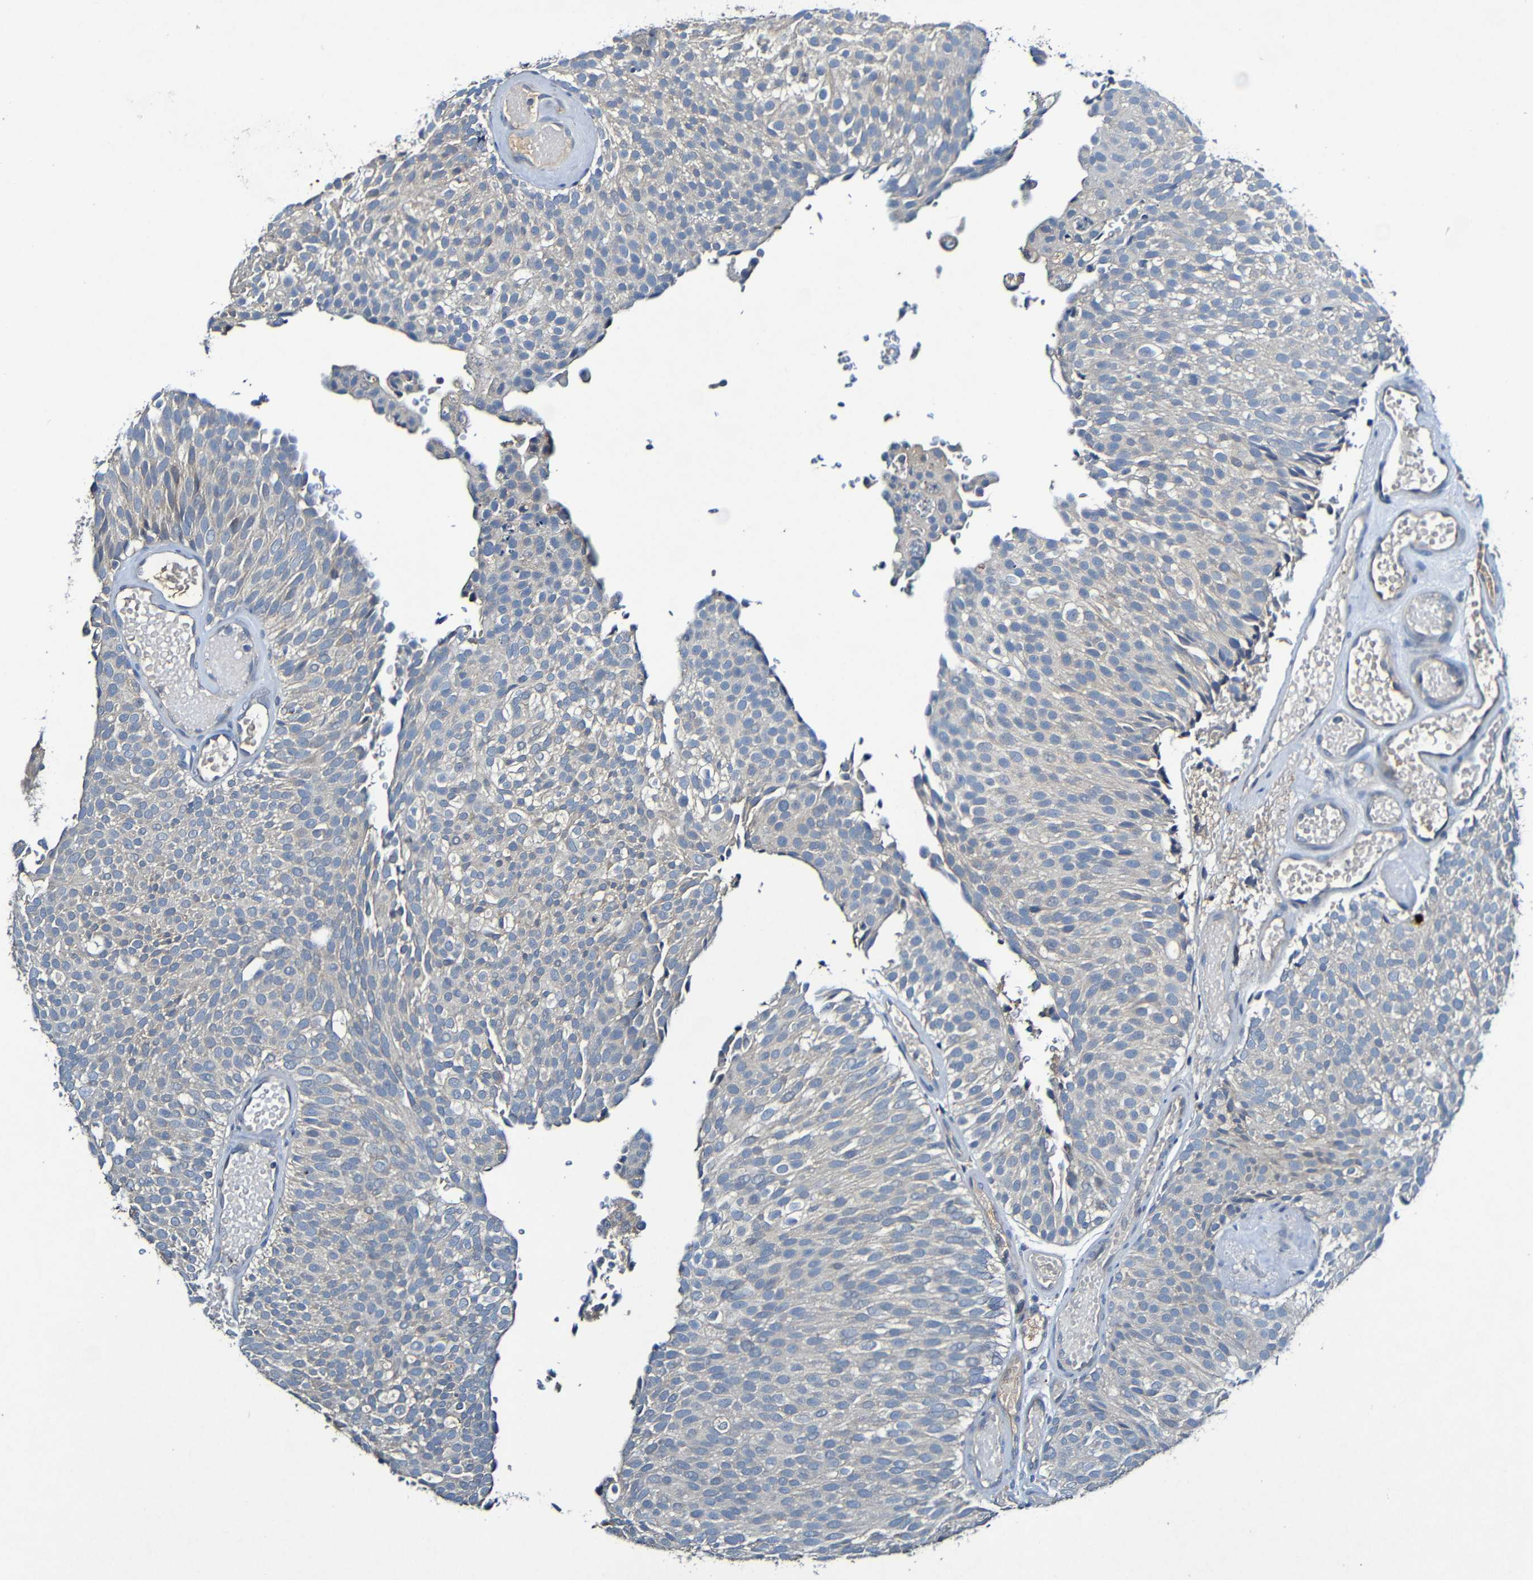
{"staining": {"intensity": "negative", "quantity": "none", "location": "none"}, "tissue": "urothelial cancer", "cell_type": "Tumor cells", "image_type": "cancer", "snomed": [{"axis": "morphology", "description": "Urothelial carcinoma, Low grade"}, {"axis": "topography", "description": "Urinary bladder"}], "caption": "DAB immunohistochemical staining of human urothelial carcinoma (low-grade) exhibits no significant expression in tumor cells.", "gene": "LRRC70", "patient": {"sex": "male", "age": 78}}